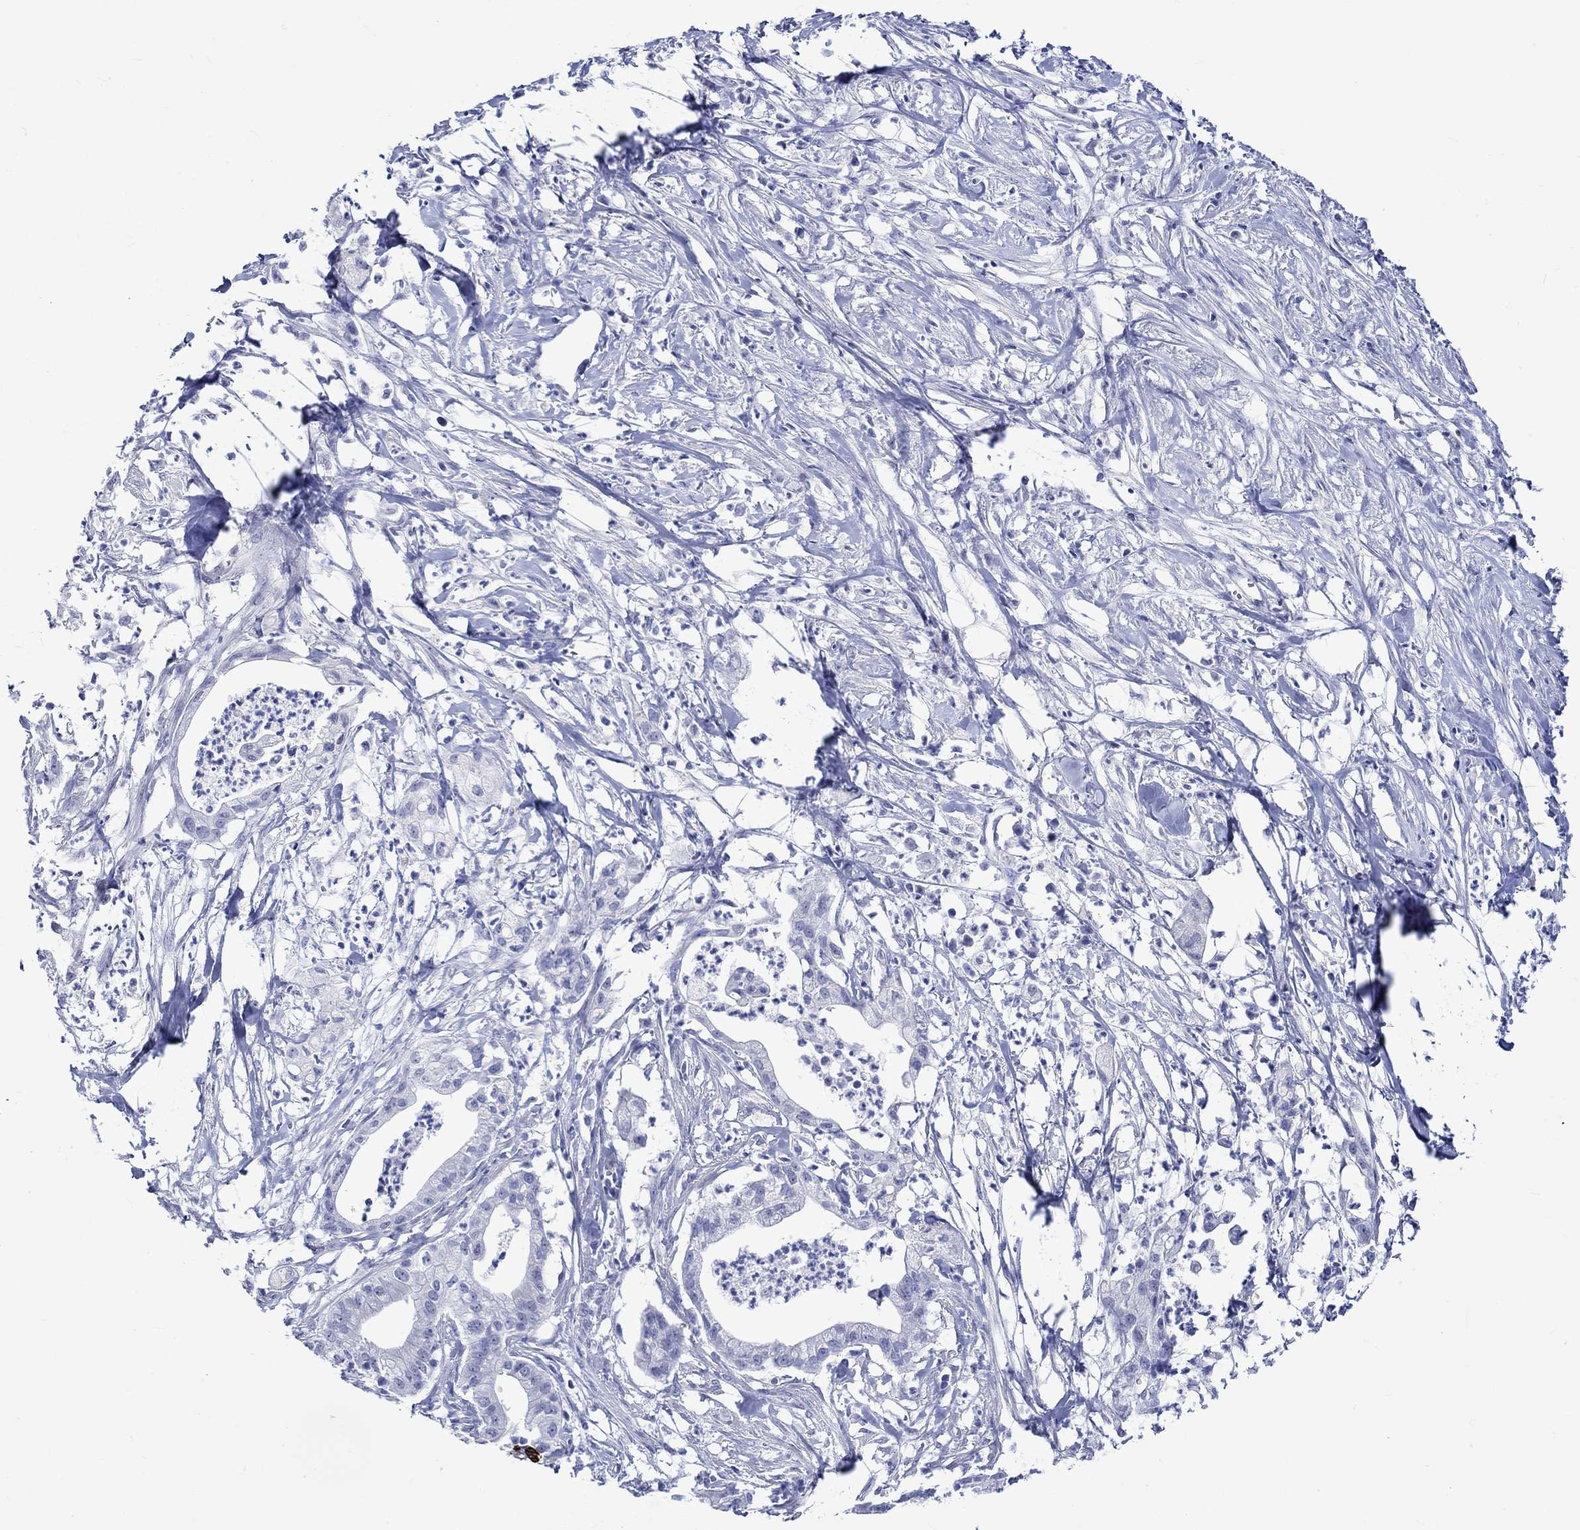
{"staining": {"intensity": "negative", "quantity": "none", "location": "none"}, "tissue": "pancreatic cancer", "cell_type": "Tumor cells", "image_type": "cancer", "snomed": [{"axis": "morphology", "description": "Normal tissue, NOS"}, {"axis": "morphology", "description": "Adenocarcinoma, NOS"}, {"axis": "topography", "description": "Pancreas"}], "caption": "Human adenocarcinoma (pancreatic) stained for a protein using IHC demonstrates no positivity in tumor cells.", "gene": "CRYAB", "patient": {"sex": "female", "age": 58}}